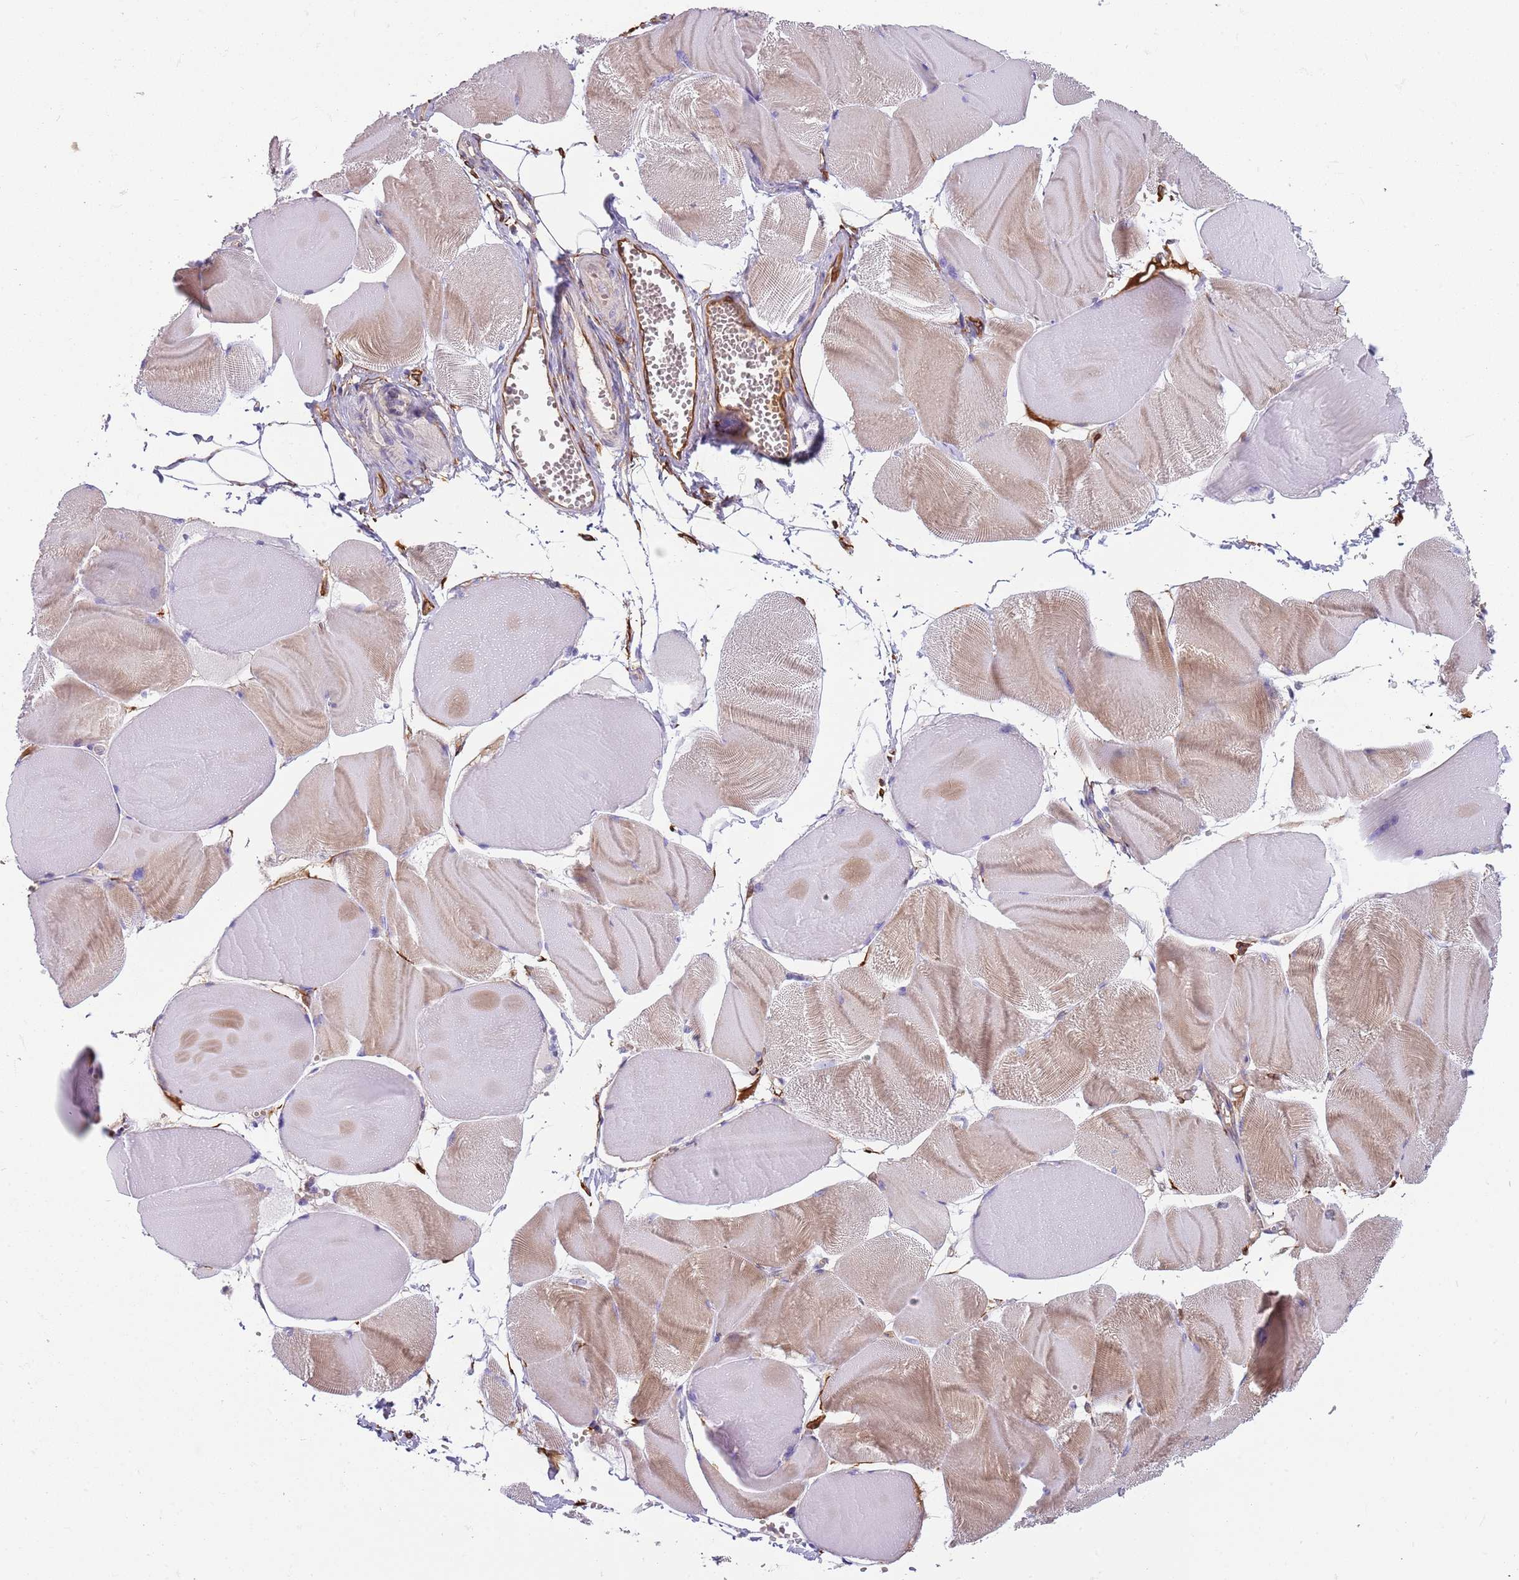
{"staining": {"intensity": "moderate", "quantity": "25%-75%", "location": "cytoplasmic/membranous"}, "tissue": "skeletal muscle", "cell_type": "Myocytes", "image_type": "normal", "snomed": [{"axis": "morphology", "description": "Normal tissue, NOS"}, {"axis": "morphology", "description": "Basal cell carcinoma"}, {"axis": "topography", "description": "Skeletal muscle"}], "caption": "A micrograph showing moderate cytoplasmic/membranous positivity in approximately 25%-75% of myocytes in unremarkable skeletal muscle, as visualized by brown immunohistochemical staining.", "gene": "GSDMD", "patient": {"sex": "female", "age": 64}}